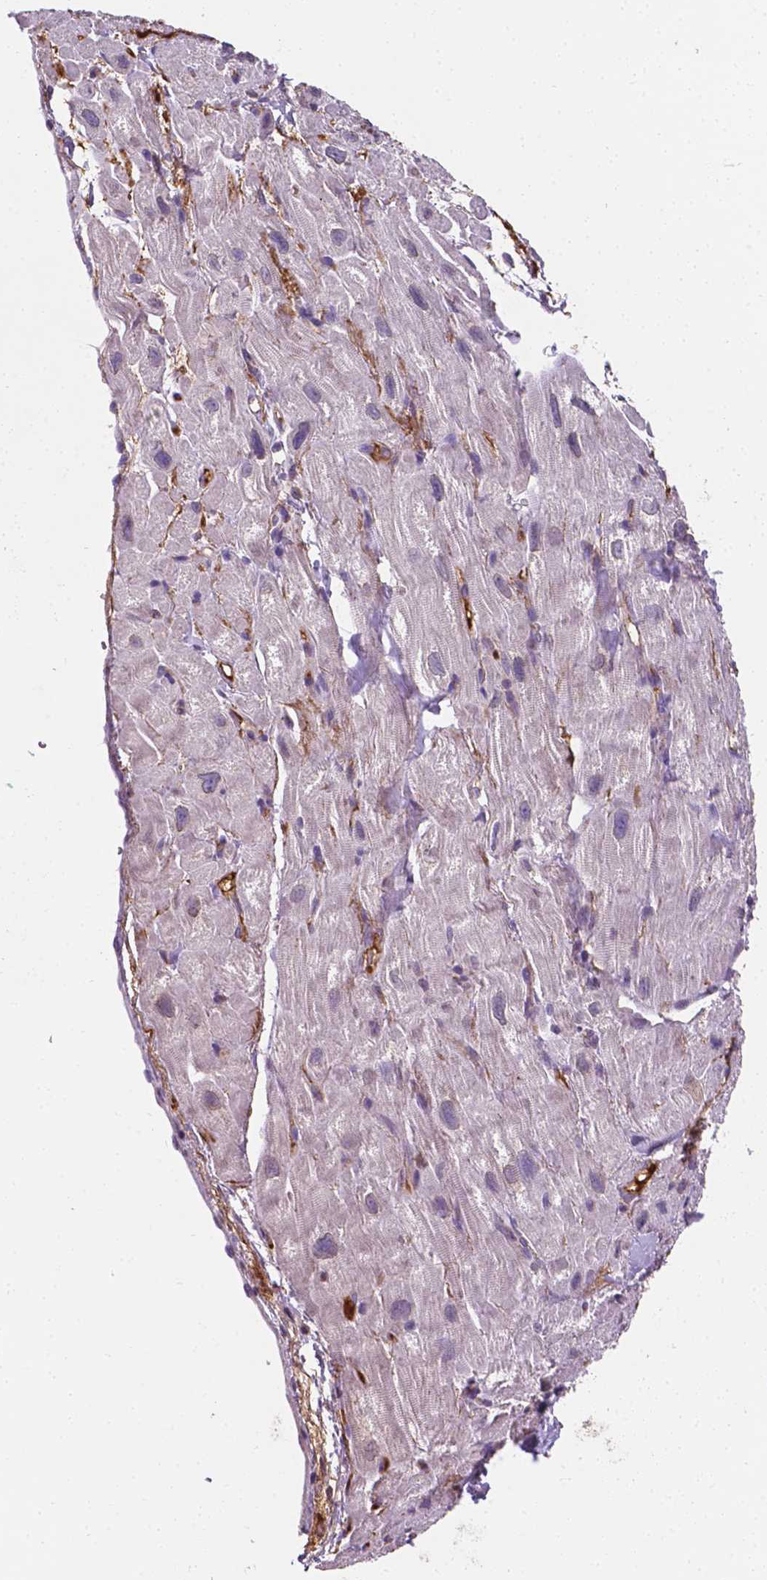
{"staining": {"intensity": "negative", "quantity": "none", "location": "none"}, "tissue": "heart muscle", "cell_type": "Cardiomyocytes", "image_type": "normal", "snomed": [{"axis": "morphology", "description": "Normal tissue, NOS"}, {"axis": "topography", "description": "Heart"}], "caption": "Photomicrograph shows no significant protein staining in cardiomyocytes of unremarkable heart muscle.", "gene": "APOE", "patient": {"sex": "female", "age": 62}}